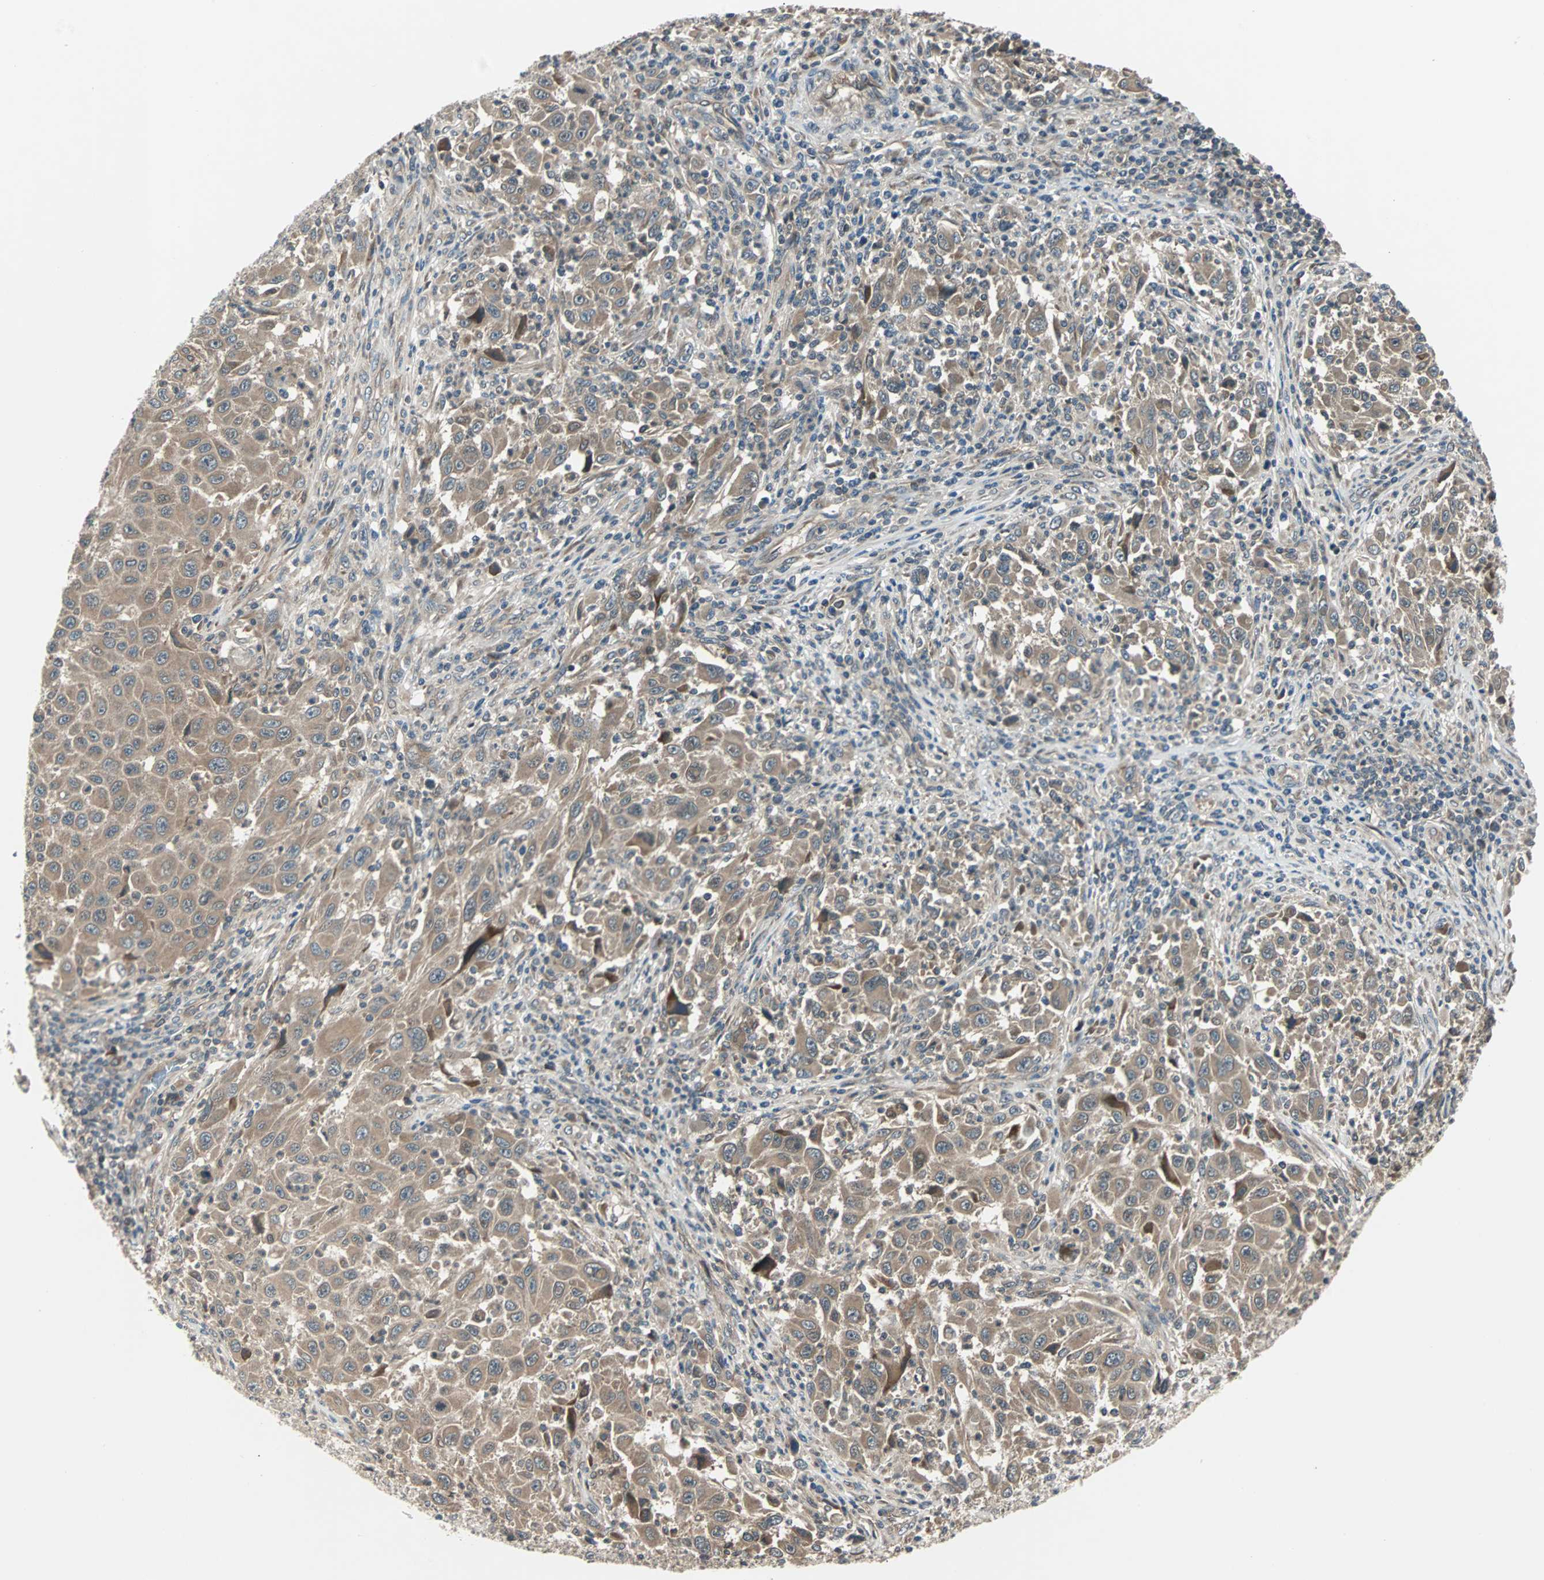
{"staining": {"intensity": "moderate", "quantity": ">75%", "location": "cytoplasmic/membranous"}, "tissue": "melanoma", "cell_type": "Tumor cells", "image_type": "cancer", "snomed": [{"axis": "morphology", "description": "Malignant melanoma, Metastatic site"}, {"axis": "topography", "description": "Lymph node"}], "caption": "Immunohistochemistry (IHC) histopathology image of malignant melanoma (metastatic site) stained for a protein (brown), which exhibits medium levels of moderate cytoplasmic/membranous positivity in about >75% of tumor cells.", "gene": "ARF1", "patient": {"sex": "male", "age": 61}}